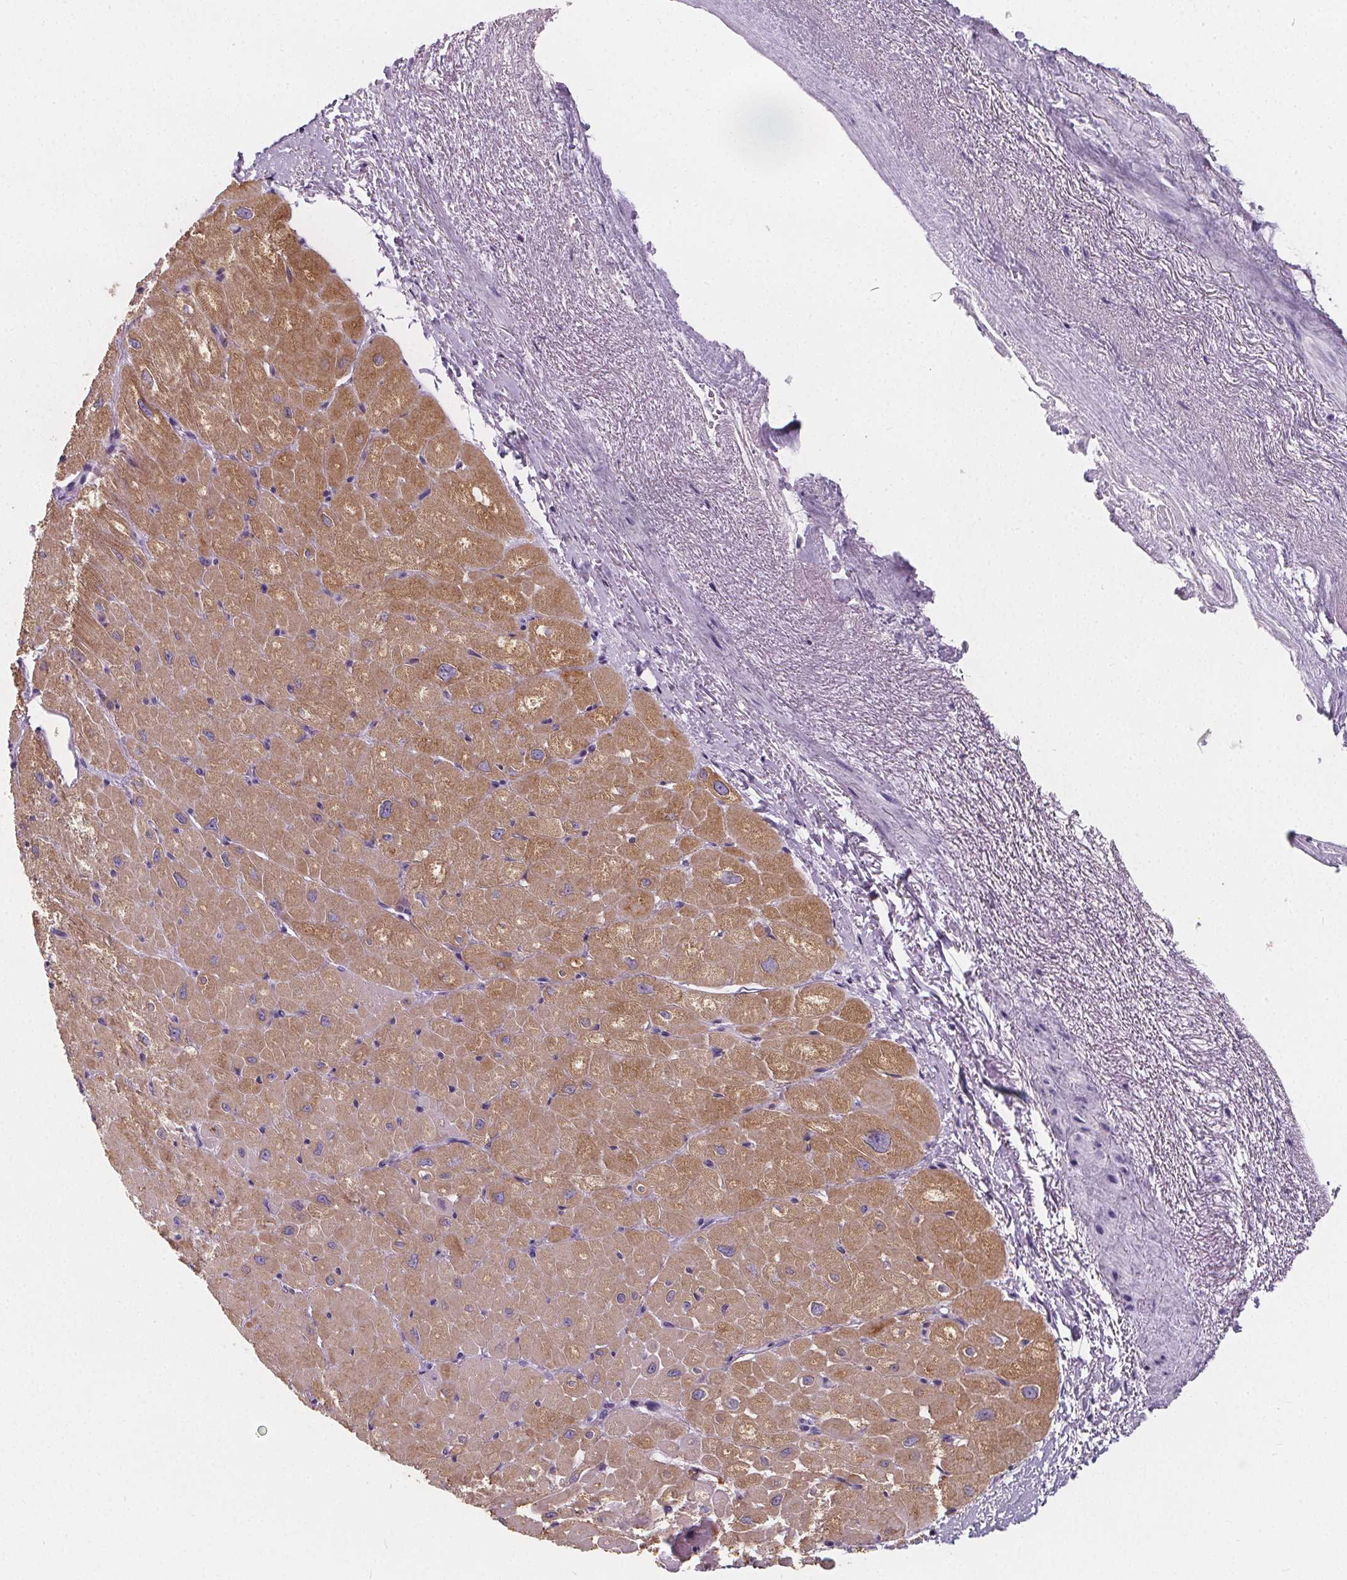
{"staining": {"intensity": "moderate", "quantity": "25%-75%", "location": "cytoplasmic/membranous"}, "tissue": "heart muscle", "cell_type": "Cardiomyocytes", "image_type": "normal", "snomed": [{"axis": "morphology", "description": "Normal tissue, NOS"}, {"axis": "topography", "description": "Heart"}], "caption": "Immunohistochemical staining of unremarkable human heart muscle exhibits medium levels of moderate cytoplasmic/membranous positivity in about 25%-75% of cardiomyocytes. The staining was performed using DAB (3,3'-diaminobenzidine), with brown indicating positive protein expression. Nuclei are stained blue with hematoxylin.", "gene": "ADRB1", "patient": {"sex": "male", "age": 62}}